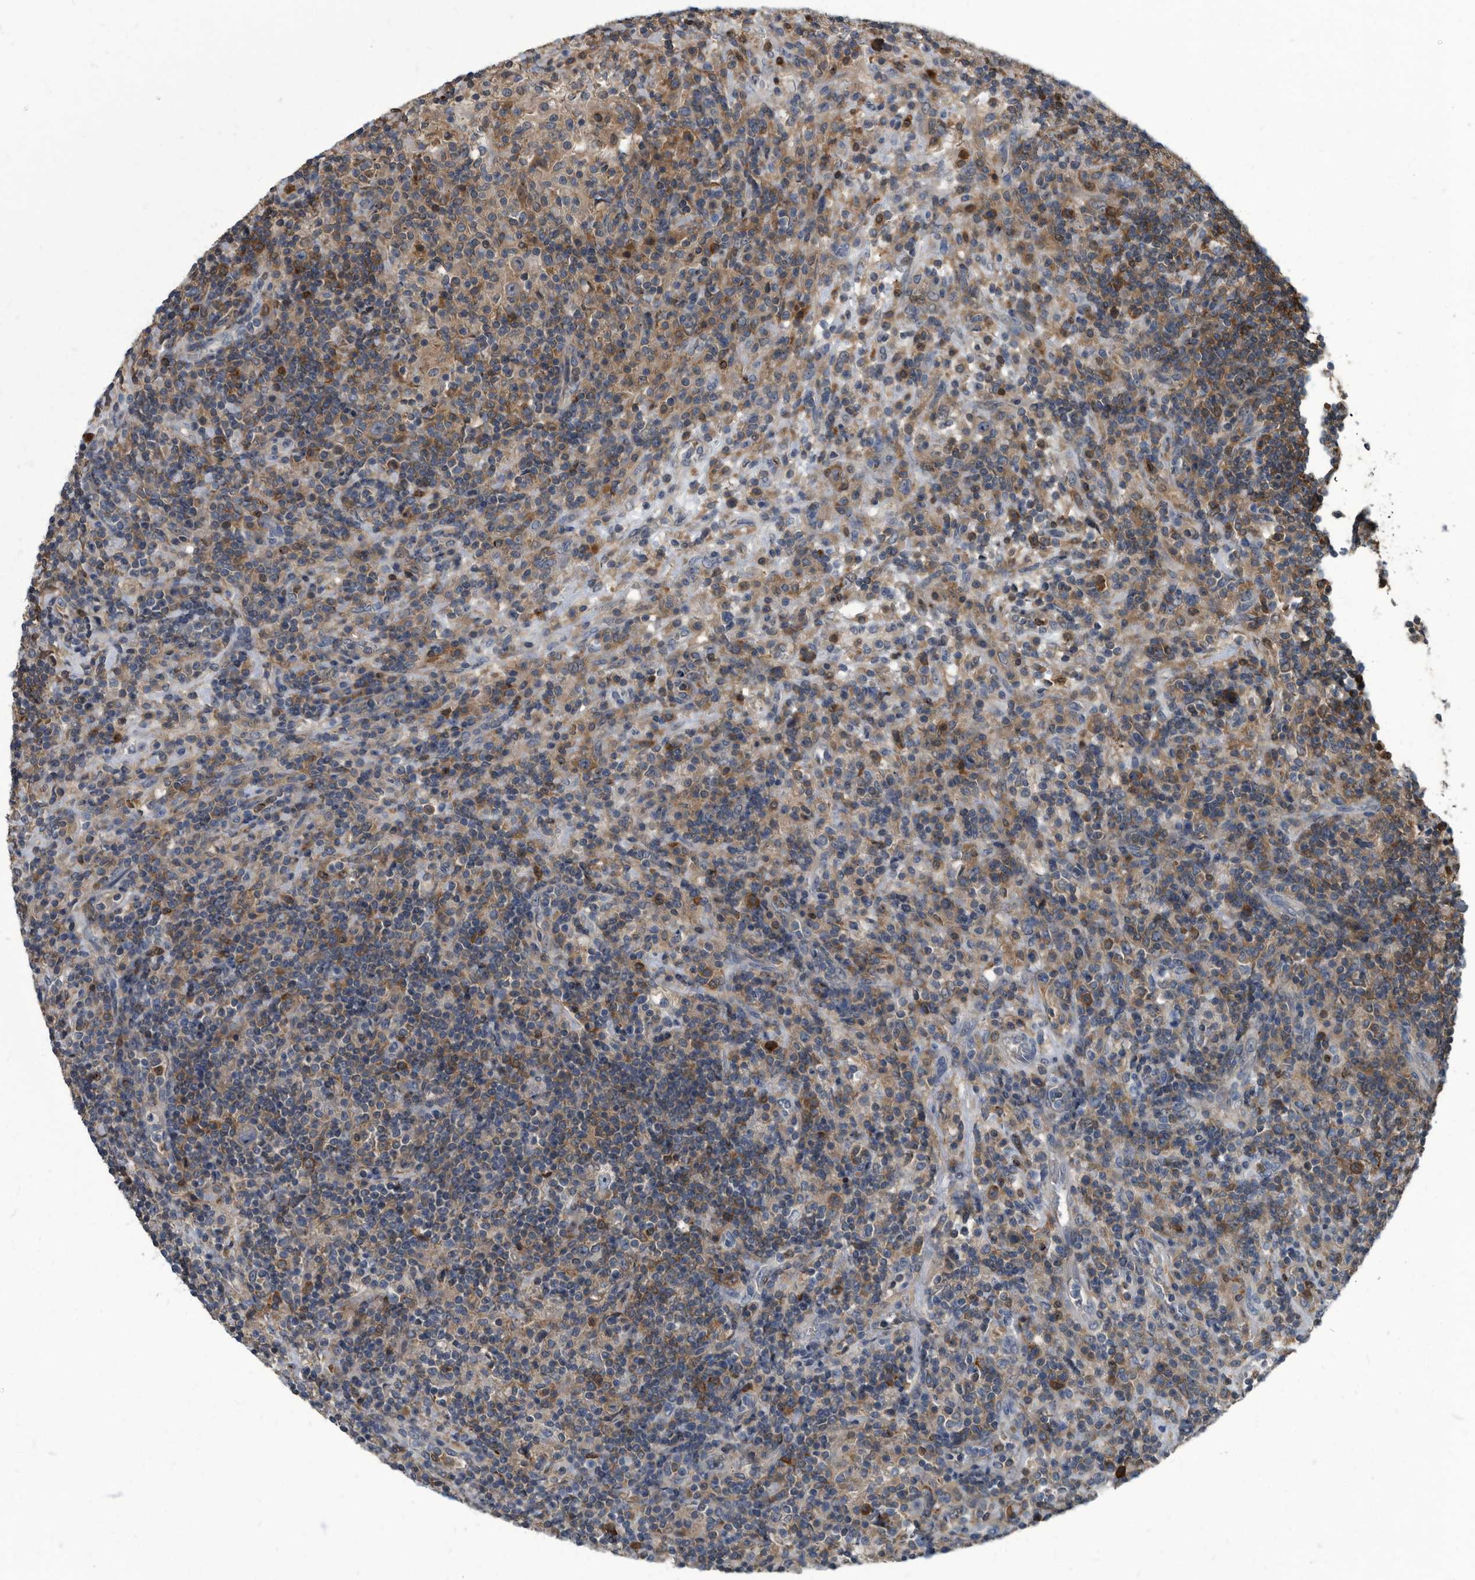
{"staining": {"intensity": "moderate", "quantity": "<25%", "location": "cytoplasmic/membranous"}, "tissue": "lymphoma", "cell_type": "Tumor cells", "image_type": "cancer", "snomed": [{"axis": "morphology", "description": "Hodgkin's disease, NOS"}, {"axis": "topography", "description": "Lymph node"}], "caption": "A brown stain highlights moderate cytoplasmic/membranous positivity of a protein in human lymphoma tumor cells.", "gene": "CDV3", "patient": {"sex": "male", "age": 70}}